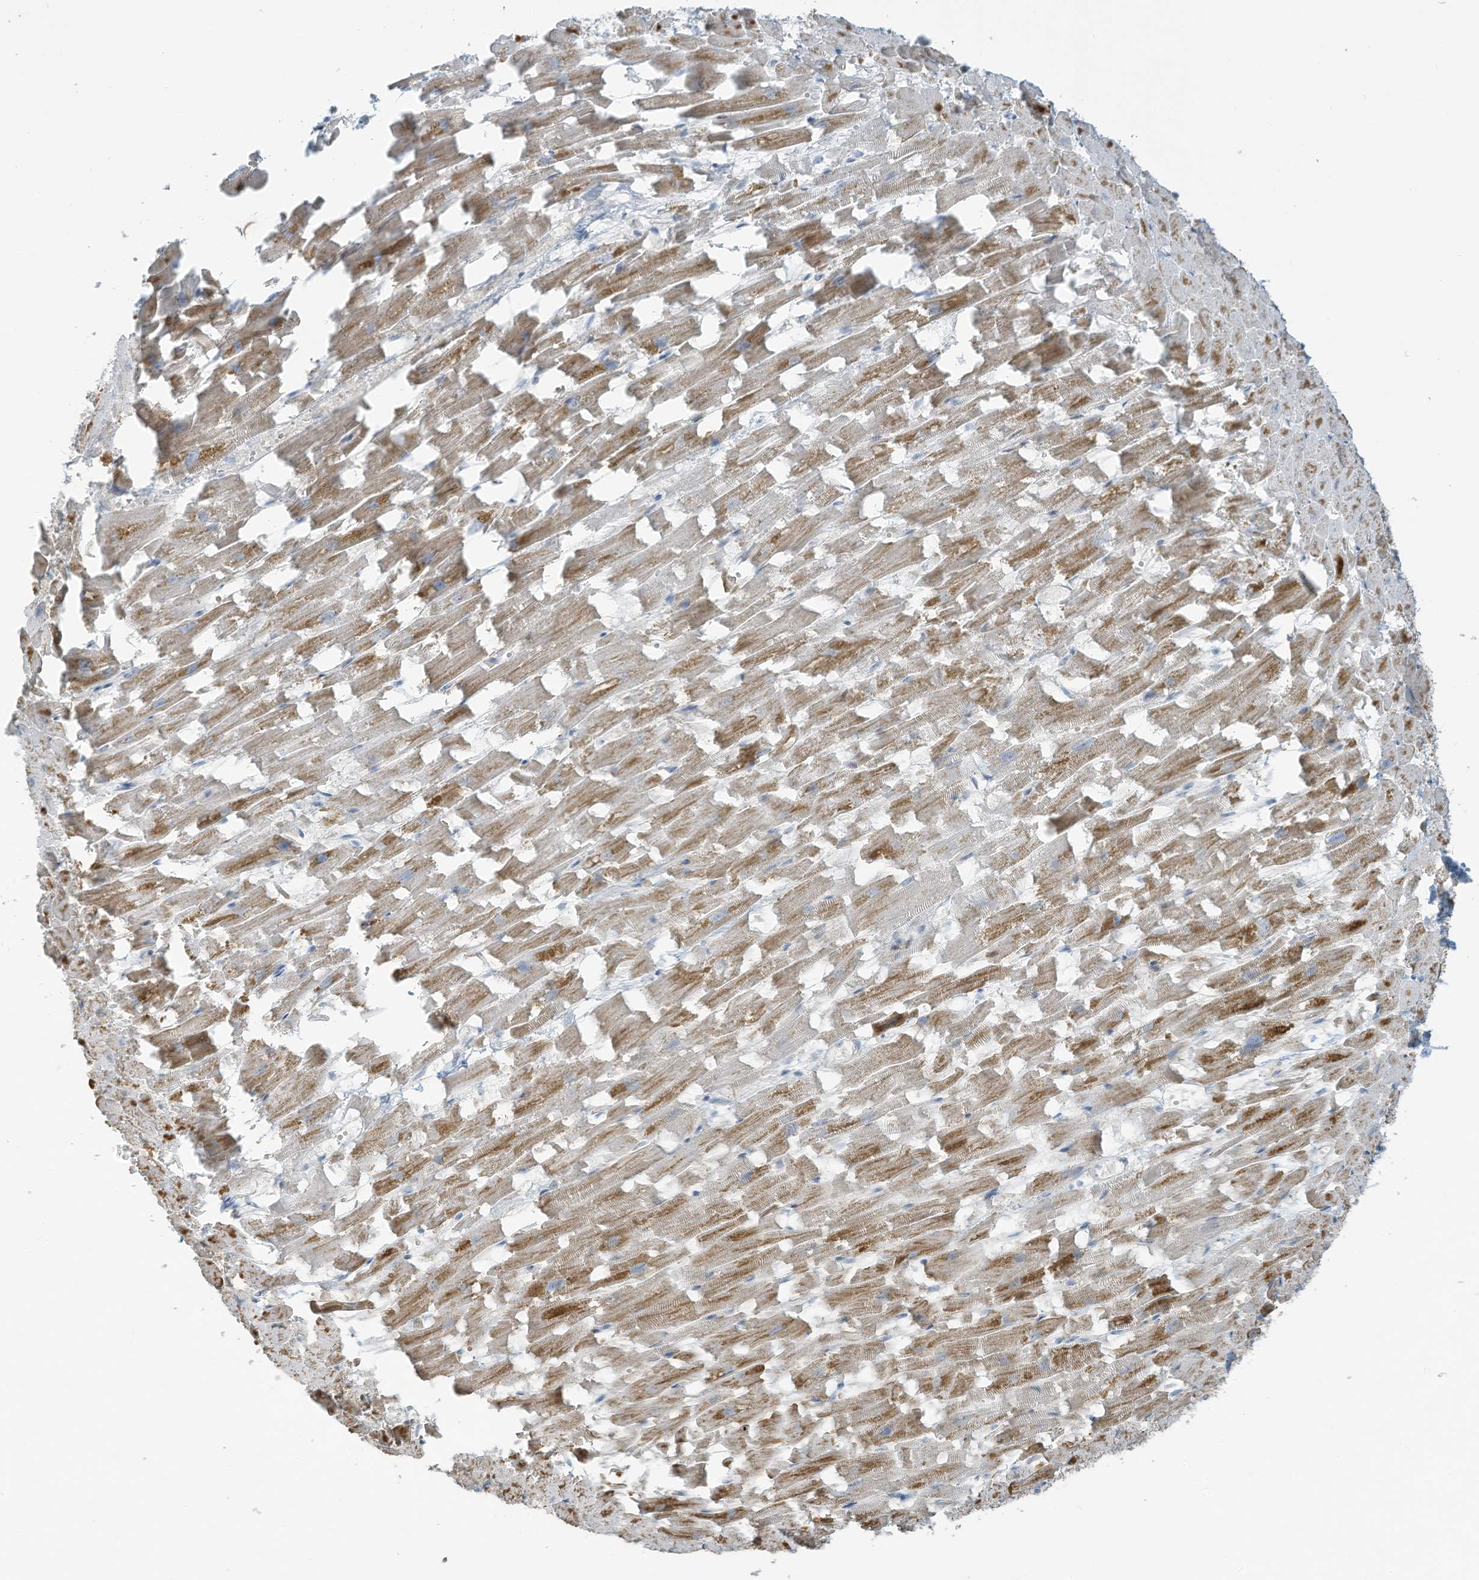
{"staining": {"intensity": "moderate", "quantity": "25%-75%", "location": "cytoplasmic/membranous"}, "tissue": "heart muscle", "cell_type": "Cardiomyocytes", "image_type": "normal", "snomed": [{"axis": "morphology", "description": "Normal tissue, NOS"}, {"axis": "topography", "description": "Heart"}], "caption": "Moderate cytoplasmic/membranous expression is present in approximately 25%-75% of cardiomyocytes in unremarkable heart muscle.", "gene": "PARVG", "patient": {"sex": "female", "age": 64}}